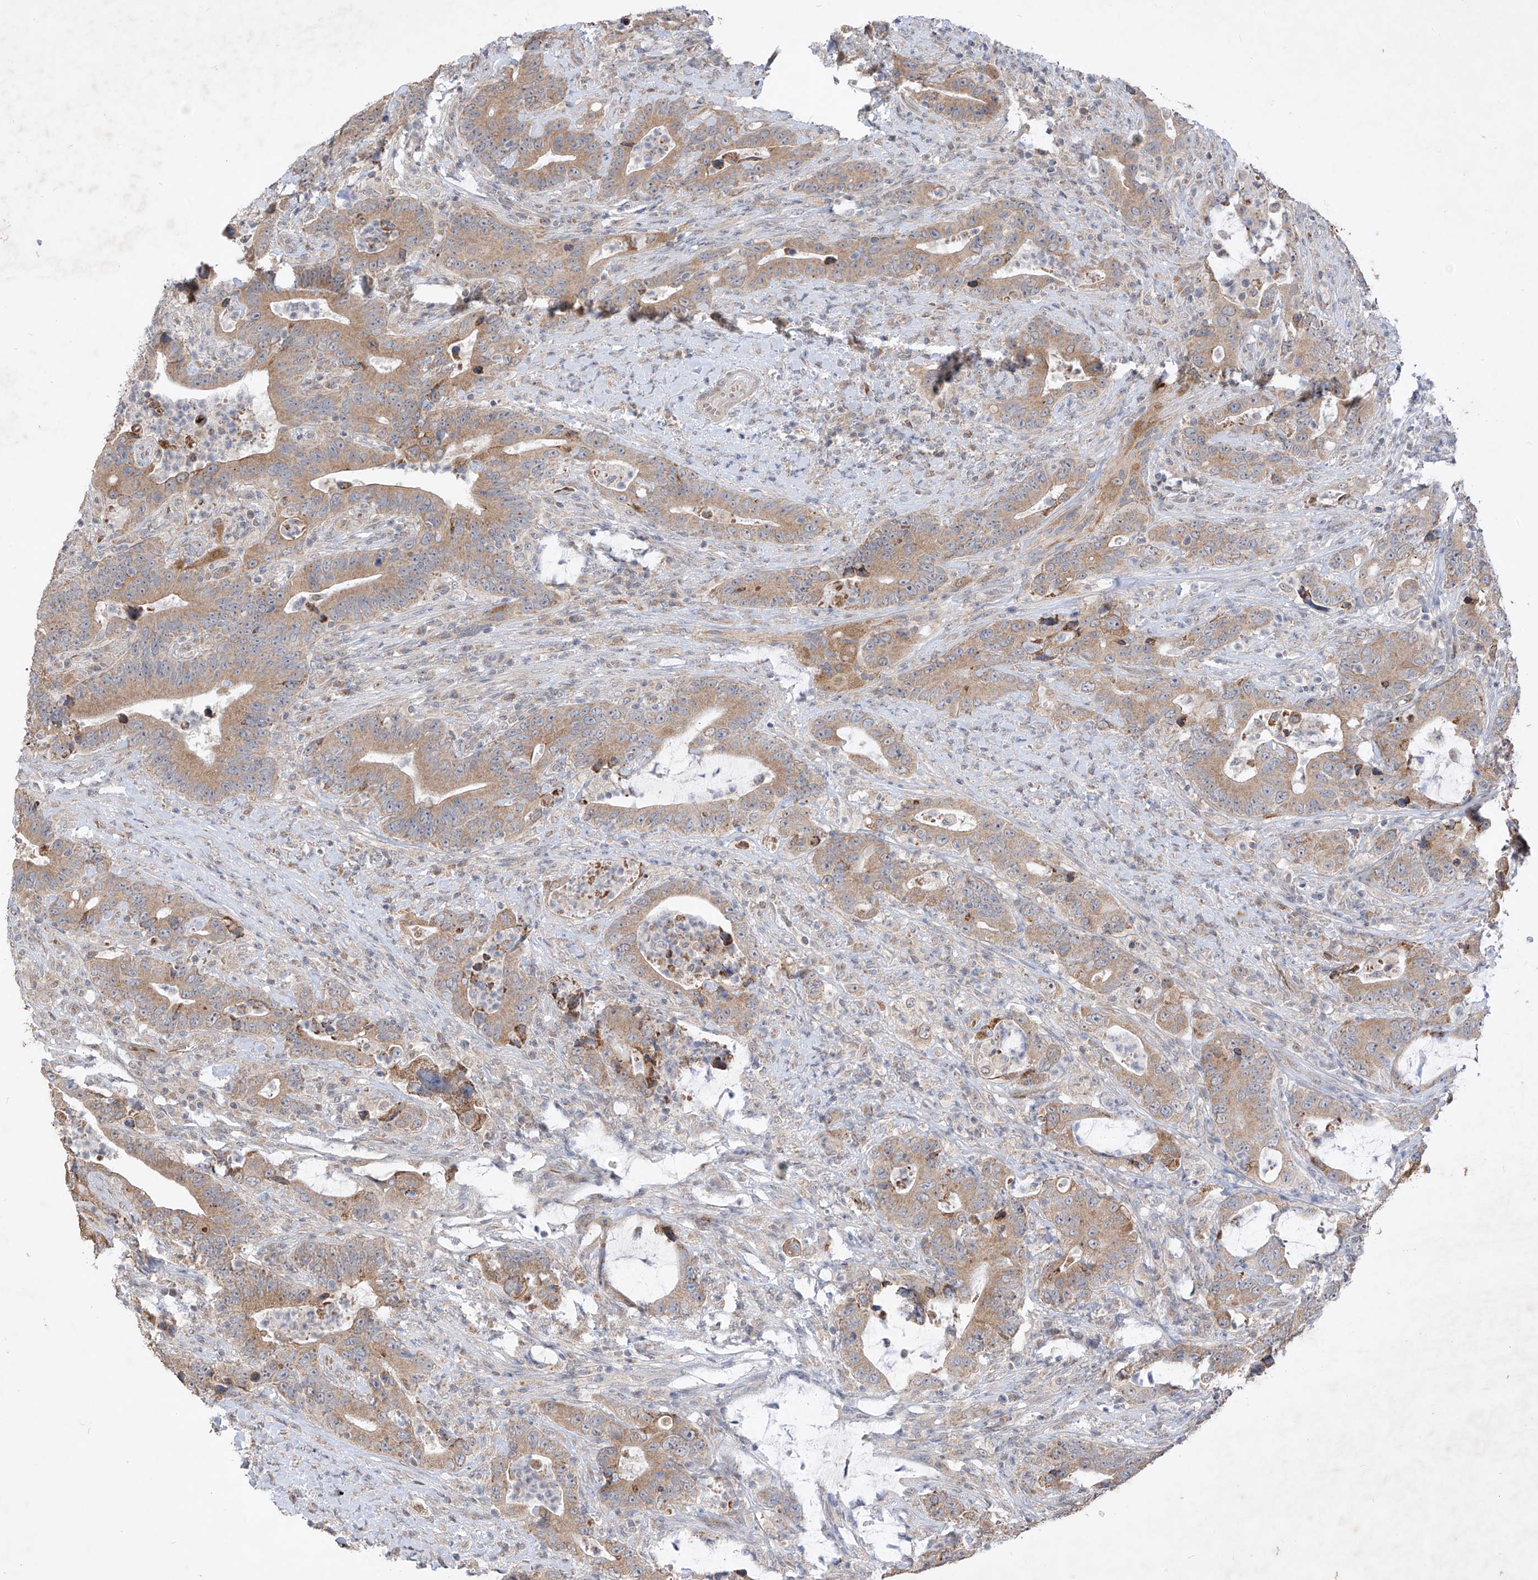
{"staining": {"intensity": "moderate", "quantity": ">75%", "location": "cytoplasmic/membranous"}, "tissue": "colorectal cancer", "cell_type": "Tumor cells", "image_type": "cancer", "snomed": [{"axis": "morphology", "description": "Adenocarcinoma, NOS"}, {"axis": "topography", "description": "Colon"}], "caption": "There is medium levels of moderate cytoplasmic/membranous staining in tumor cells of colorectal adenocarcinoma, as demonstrated by immunohistochemical staining (brown color).", "gene": "MTUS2", "patient": {"sex": "female", "age": 75}}